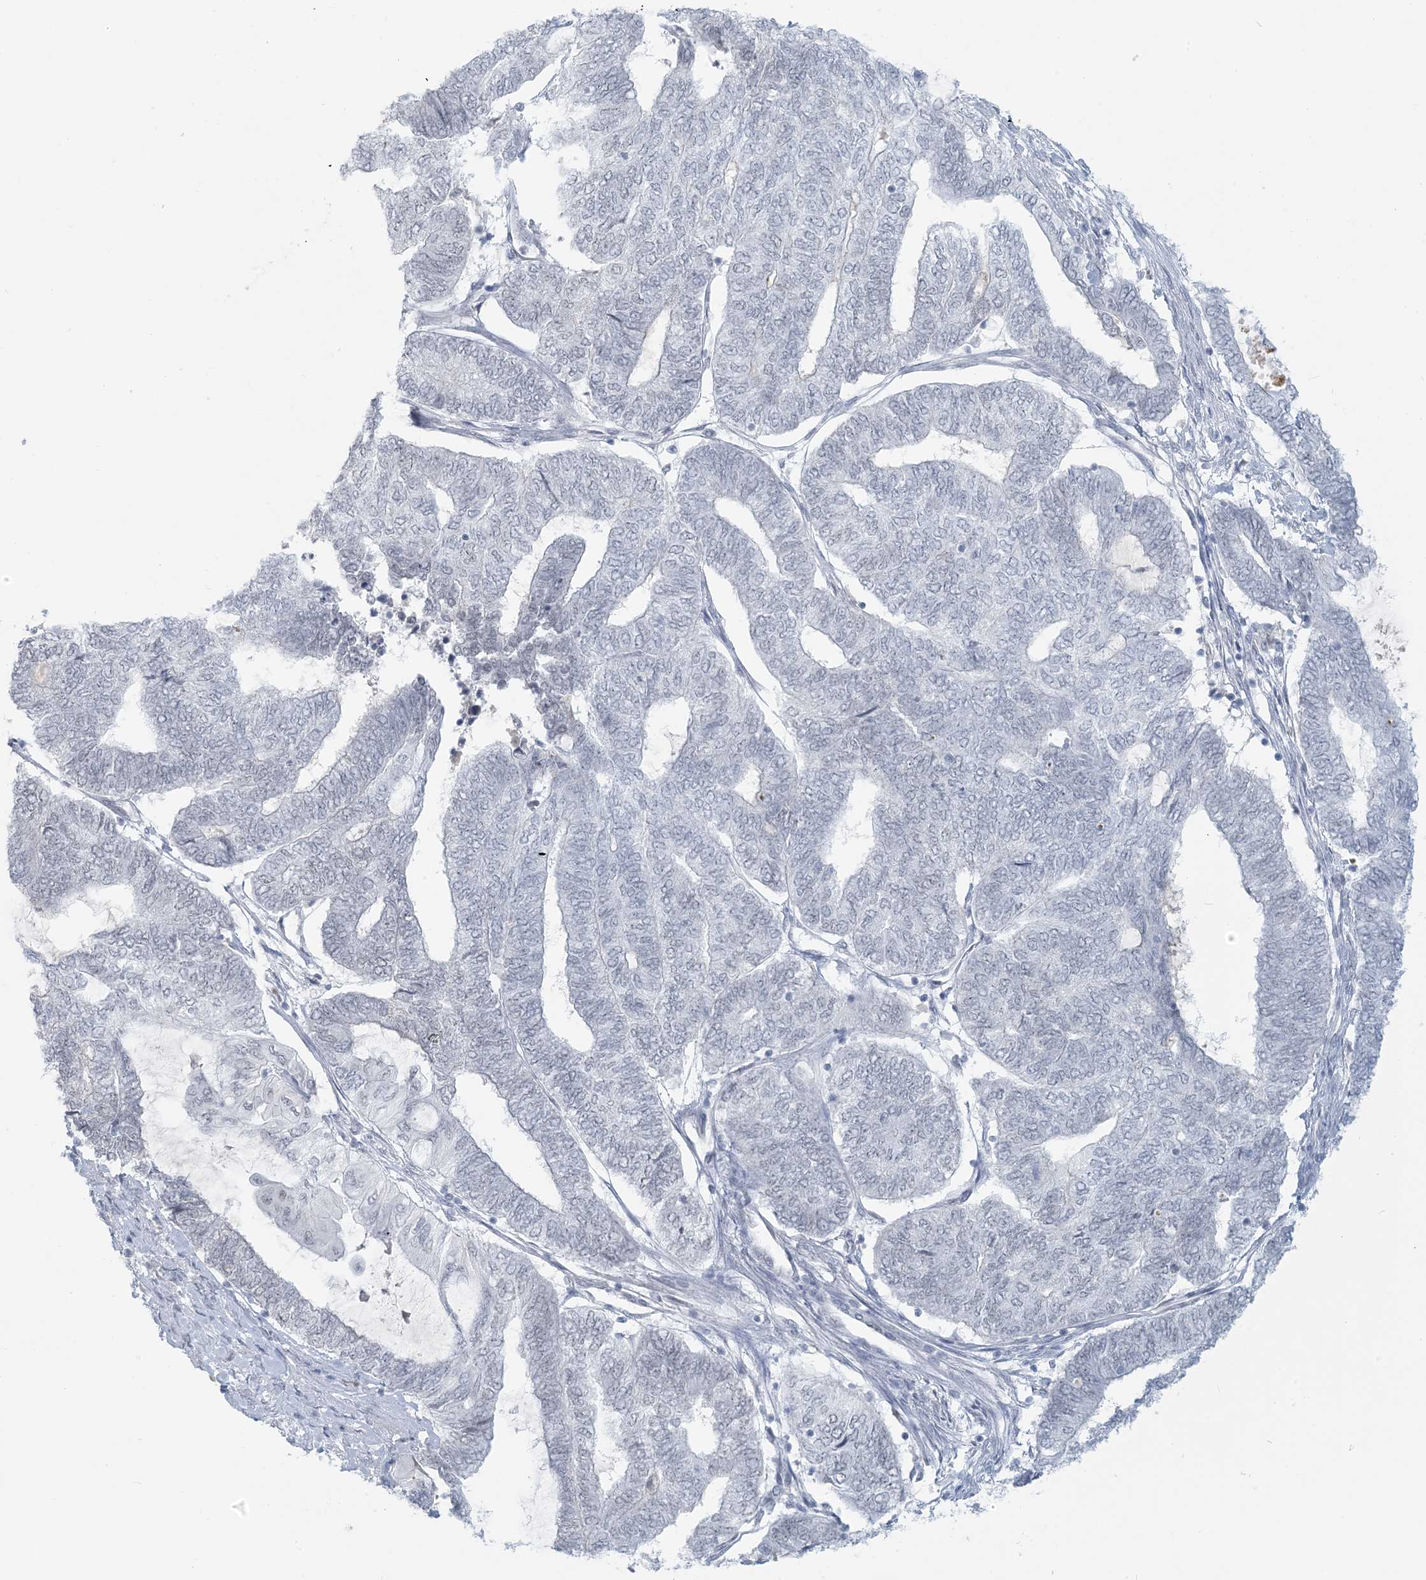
{"staining": {"intensity": "negative", "quantity": "none", "location": "none"}, "tissue": "endometrial cancer", "cell_type": "Tumor cells", "image_type": "cancer", "snomed": [{"axis": "morphology", "description": "Adenocarcinoma, NOS"}, {"axis": "topography", "description": "Uterus"}, {"axis": "topography", "description": "Endometrium"}], "caption": "Endometrial cancer was stained to show a protein in brown. There is no significant positivity in tumor cells.", "gene": "SCML1", "patient": {"sex": "female", "age": 70}}